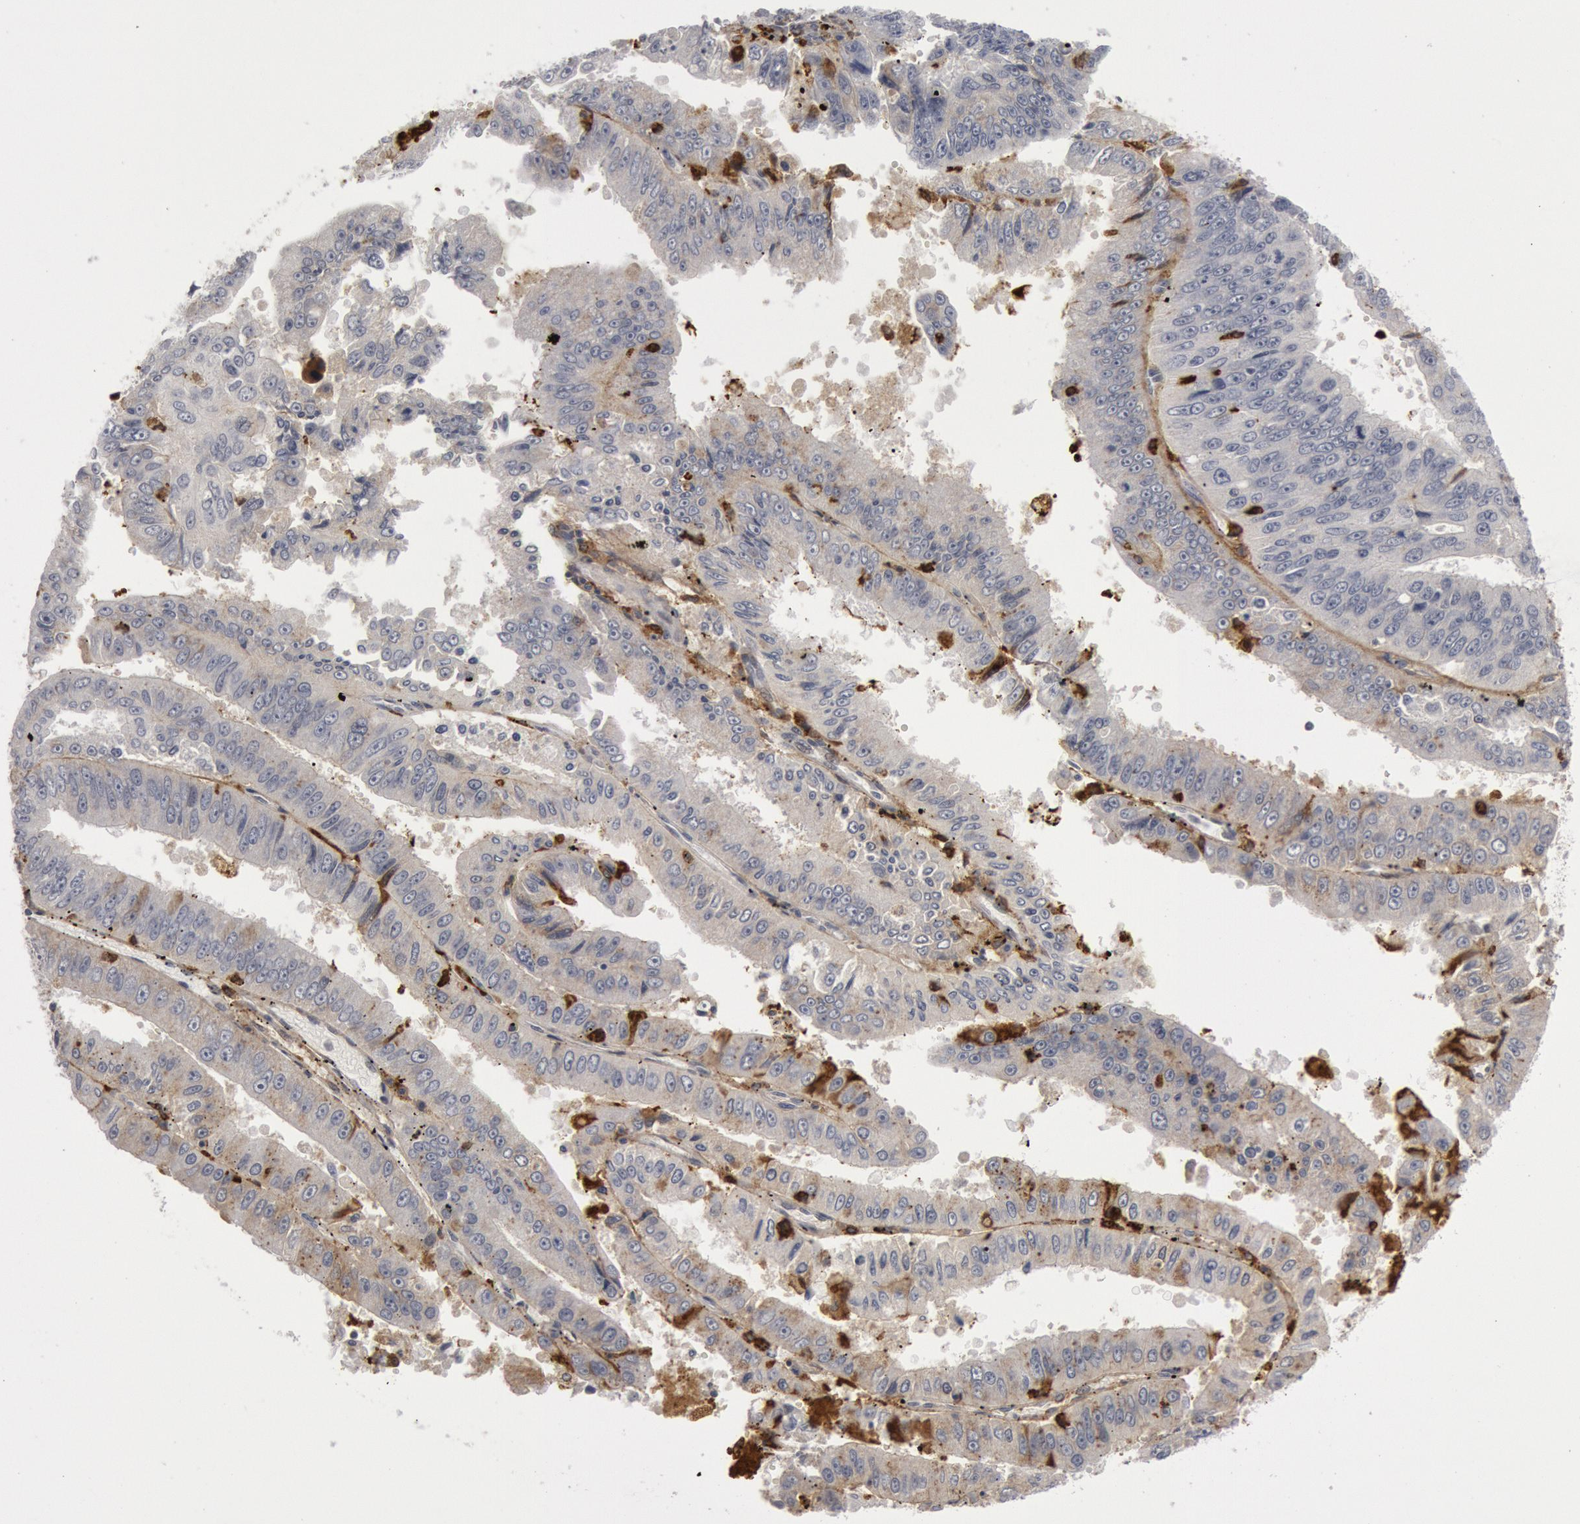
{"staining": {"intensity": "strong", "quantity": "<25%", "location": "cytoplasmic/membranous"}, "tissue": "endometrial cancer", "cell_type": "Tumor cells", "image_type": "cancer", "snomed": [{"axis": "morphology", "description": "Adenocarcinoma, NOS"}, {"axis": "topography", "description": "Endometrium"}], "caption": "Immunohistochemistry (IHC) (DAB (3,3'-diaminobenzidine)) staining of endometrial cancer reveals strong cytoplasmic/membranous protein expression in approximately <25% of tumor cells. The protein of interest is shown in brown color, while the nuclei are stained blue.", "gene": "C1QC", "patient": {"sex": "female", "age": 66}}